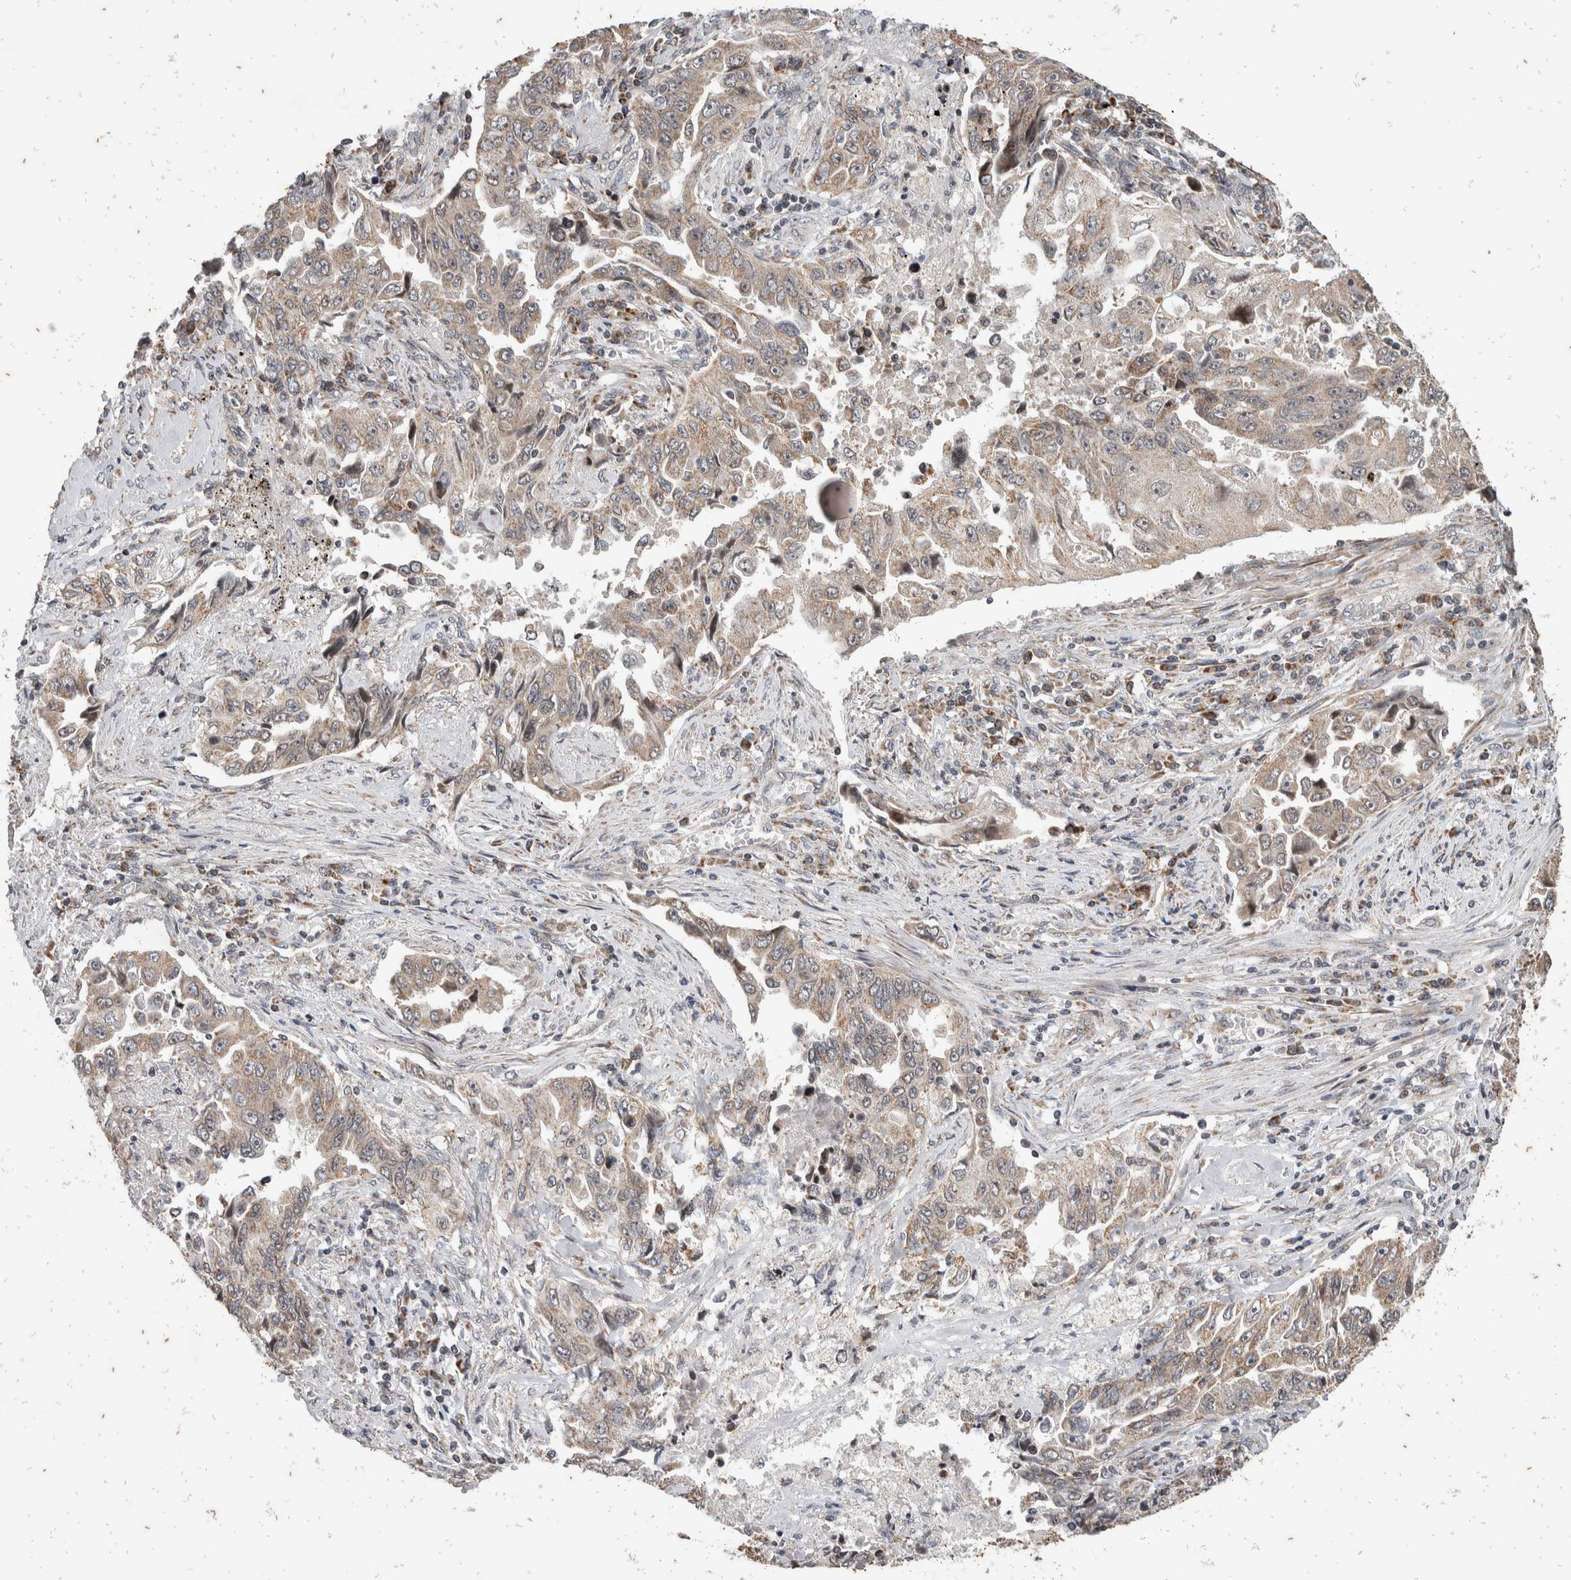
{"staining": {"intensity": "weak", "quantity": "25%-75%", "location": "cytoplasmic/membranous"}, "tissue": "lung cancer", "cell_type": "Tumor cells", "image_type": "cancer", "snomed": [{"axis": "morphology", "description": "Adenocarcinoma, NOS"}, {"axis": "topography", "description": "Lung"}], "caption": "High-magnification brightfield microscopy of lung adenocarcinoma stained with DAB (brown) and counterstained with hematoxylin (blue). tumor cells exhibit weak cytoplasmic/membranous positivity is identified in approximately25%-75% of cells.", "gene": "ATXN7L1", "patient": {"sex": "female", "age": 51}}